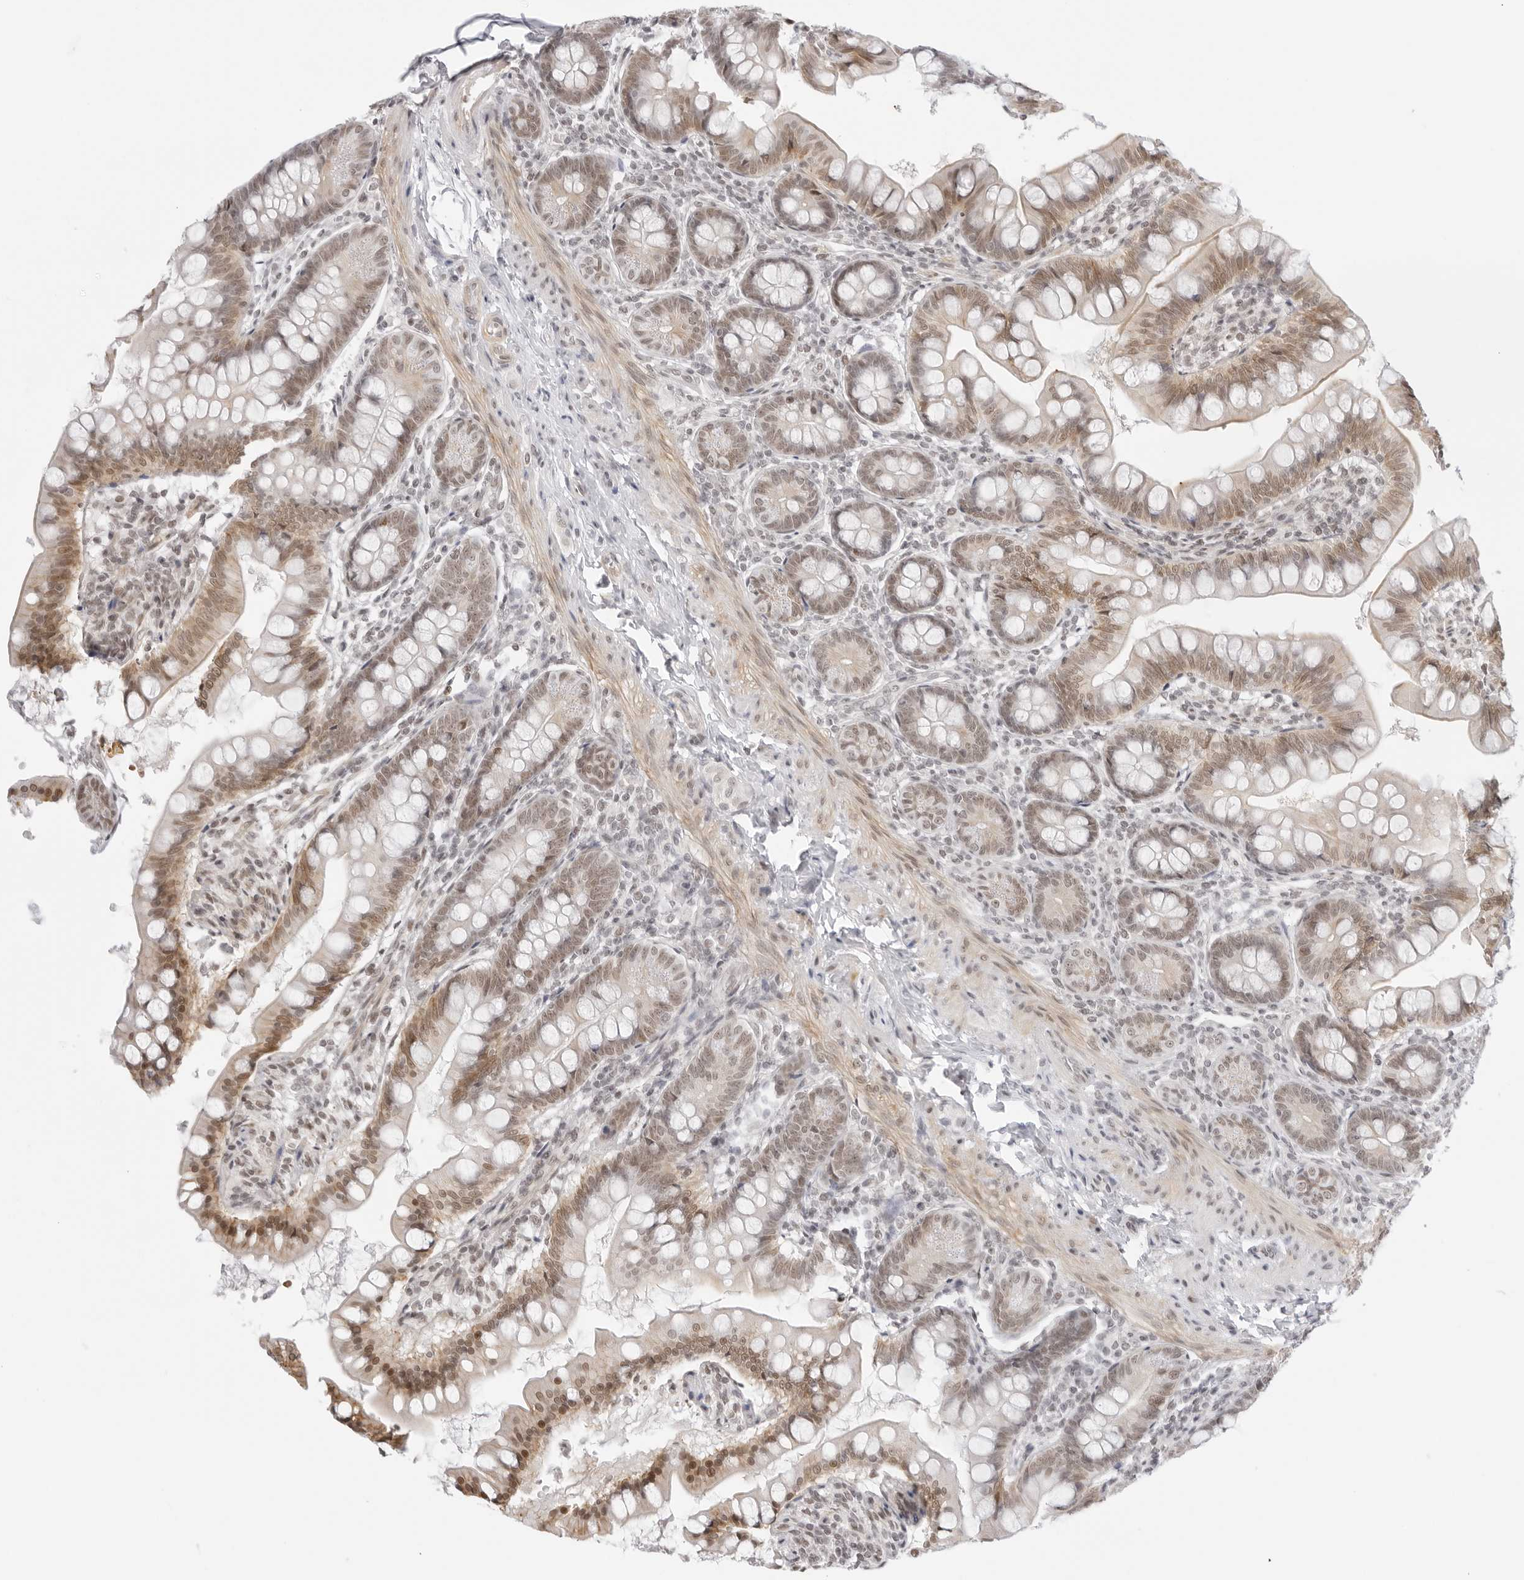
{"staining": {"intensity": "moderate", "quantity": ">75%", "location": "cytoplasmic/membranous,nuclear"}, "tissue": "small intestine", "cell_type": "Glandular cells", "image_type": "normal", "snomed": [{"axis": "morphology", "description": "Normal tissue, NOS"}, {"axis": "topography", "description": "Small intestine"}], "caption": "Small intestine stained with DAB (3,3'-diaminobenzidine) IHC displays medium levels of moderate cytoplasmic/membranous,nuclear staining in approximately >75% of glandular cells.", "gene": "TCIM", "patient": {"sex": "male", "age": 7}}